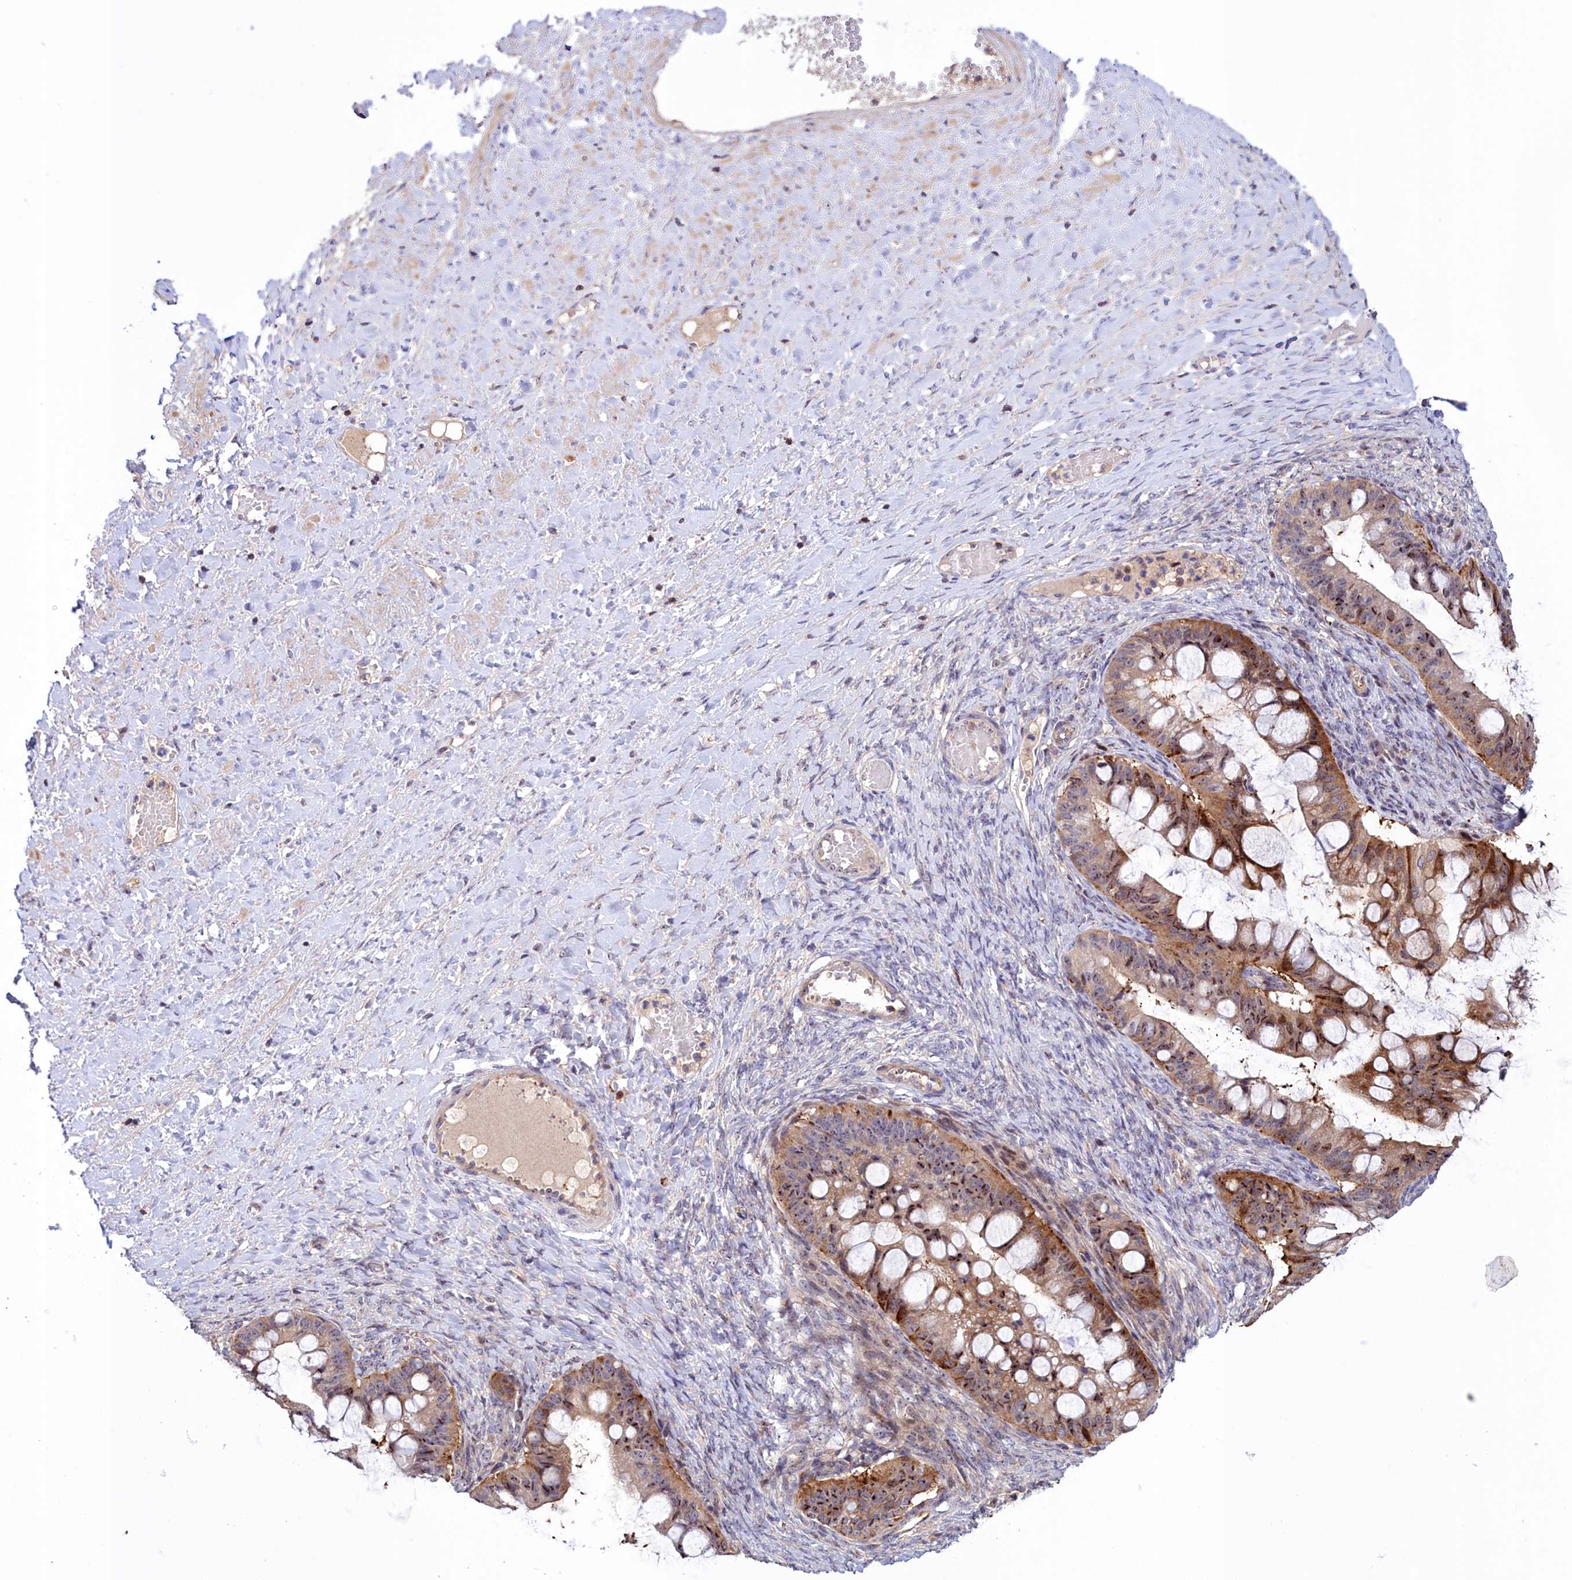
{"staining": {"intensity": "moderate", "quantity": ">75%", "location": "cytoplasmic/membranous,nuclear"}, "tissue": "ovarian cancer", "cell_type": "Tumor cells", "image_type": "cancer", "snomed": [{"axis": "morphology", "description": "Cystadenocarcinoma, mucinous, NOS"}, {"axis": "topography", "description": "Ovary"}], "caption": "A histopathology image of mucinous cystadenocarcinoma (ovarian) stained for a protein shows moderate cytoplasmic/membranous and nuclear brown staining in tumor cells. Nuclei are stained in blue.", "gene": "NEURL4", "patient": {"sex": "female", "age": 73}}